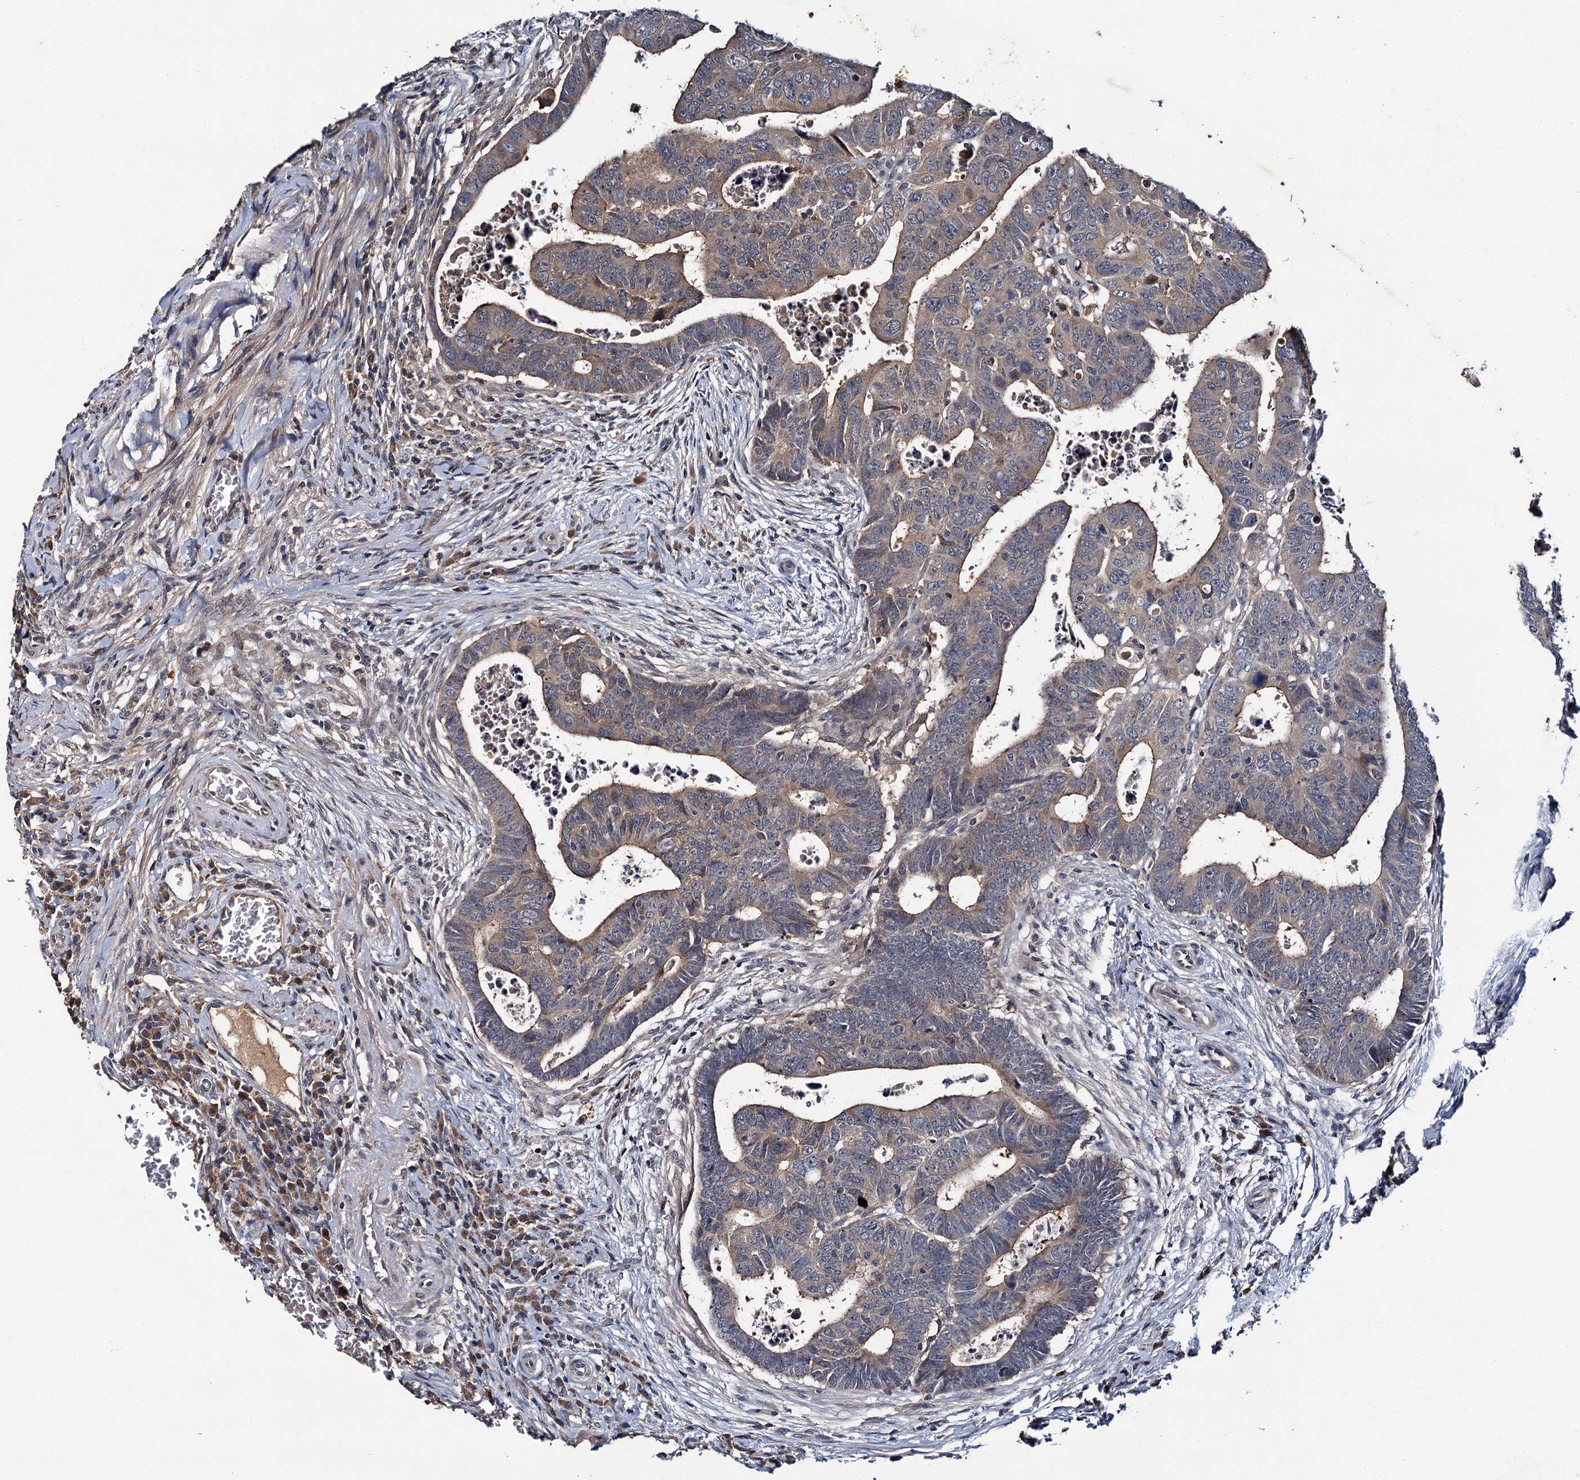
{"staining": {"intensity": "weak", "quantity": "25%-75%", "location": "cytoplasmic/membranous"}, "tissue": "colorectal cancer", "cell_type": "Tumor cells", "image_type": "cancer", "snomed": [{"axis": "morphology", "description": "Normal tissue, NOS"}, {"axis": "morphology", "description": "Adenocarcinoma, NOS"}, {"axis": "topography", "description": "Rectum"}], "caption": "An immunohistochemistry micrograph of tumor tissue is shown. Protein staining in brown shows weak cytoplasmic/membranous positivity in adenocarcinoma (colorectal) within tumor cells. Using DAB (3,3'-diaminobenzidine) (brown) and hematoxylin (blue) stains, captured at high magnification using brightfield microscopy.", "gene": "SLC46A3", "patient": {"sex": "female", "age": 65}}